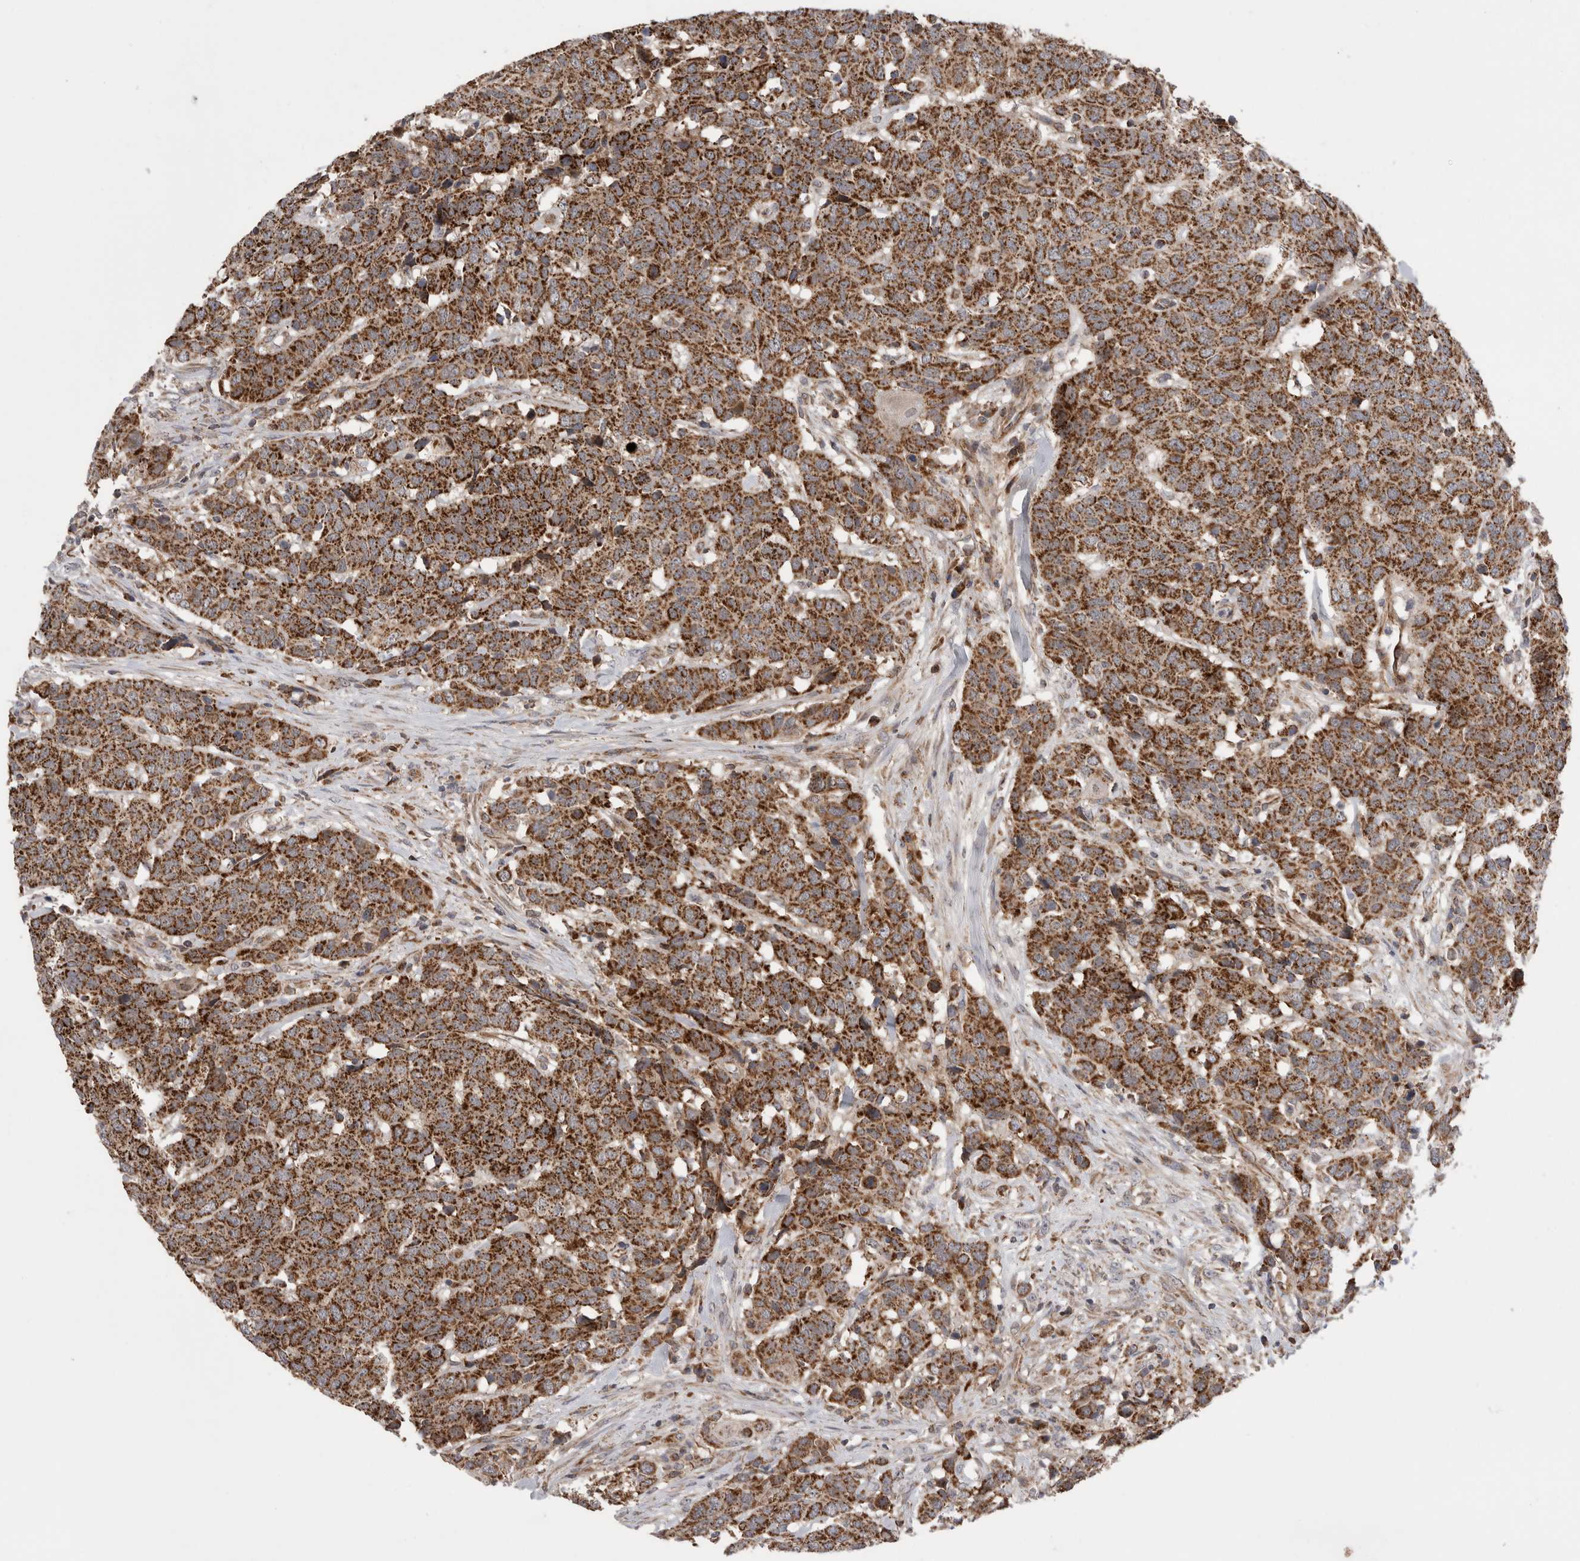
{"staining": {"intensity": "strong", "quantity": ">75%", "location": "cytoplasmic/membranous"}, "tissue": "head and neck cancer", "cell_type": "Tumor cells", "image_type": "cancer", "snomed": [{"axis": "morphology", "description": "Squamous cell carcinoma, NOS"}, {"axis": "topography", "description": "Head-Neck"}], "caption": "Protein analysis of head and neck squamous cell carcinoma tissue reveals strong cytoplasmic/membranous positivity in about >75% of tumor cells.", "gene": "DARS2", "patient": {"sex": "male", "age": 66}}